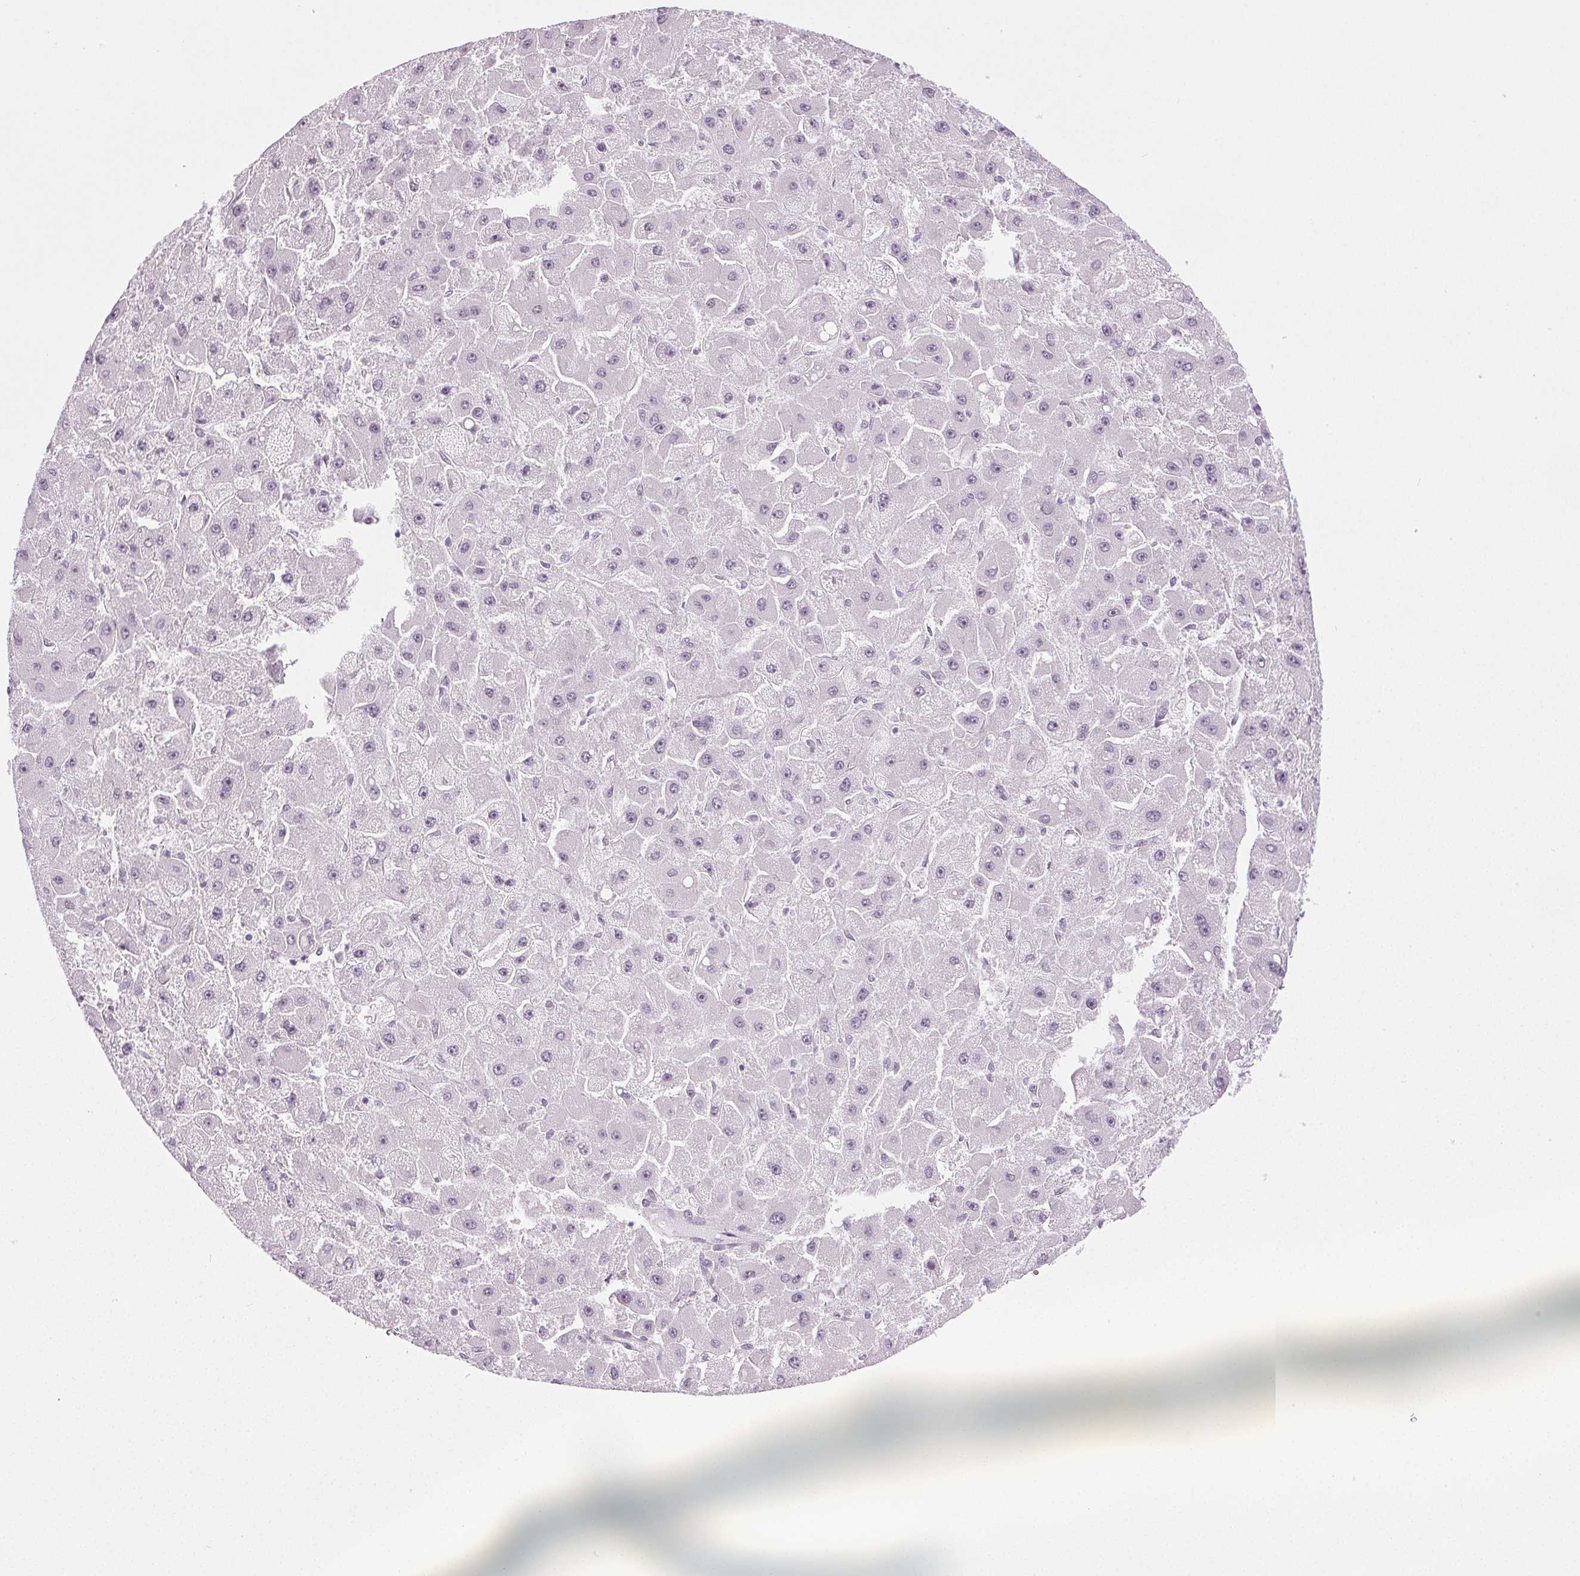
{"staining": {"intensity": "negative", "quantity": "none", "location": "none"}, "tissue": "liver cancer", "cell_type": "Tumor cells", "image_type": "cancer", "snomed": [{"axis": "morphology", "description": "Carcinoma, Hepatocellular, NOS"}, {"axis": "topography", "description": "Liver"}], "caption": "High power microscopy photomicrograph of an immunohistochemistry (IHC) photomicrograph of hepatocellular carcinoma (liver), revealing no significant staining in tumor cells. (DAB (3,3'-diaminobenzidine) immunohistochemistry, high magnification).", "gene": "IGF2BP1", "patient": {"sex": "female", "age": 25}}